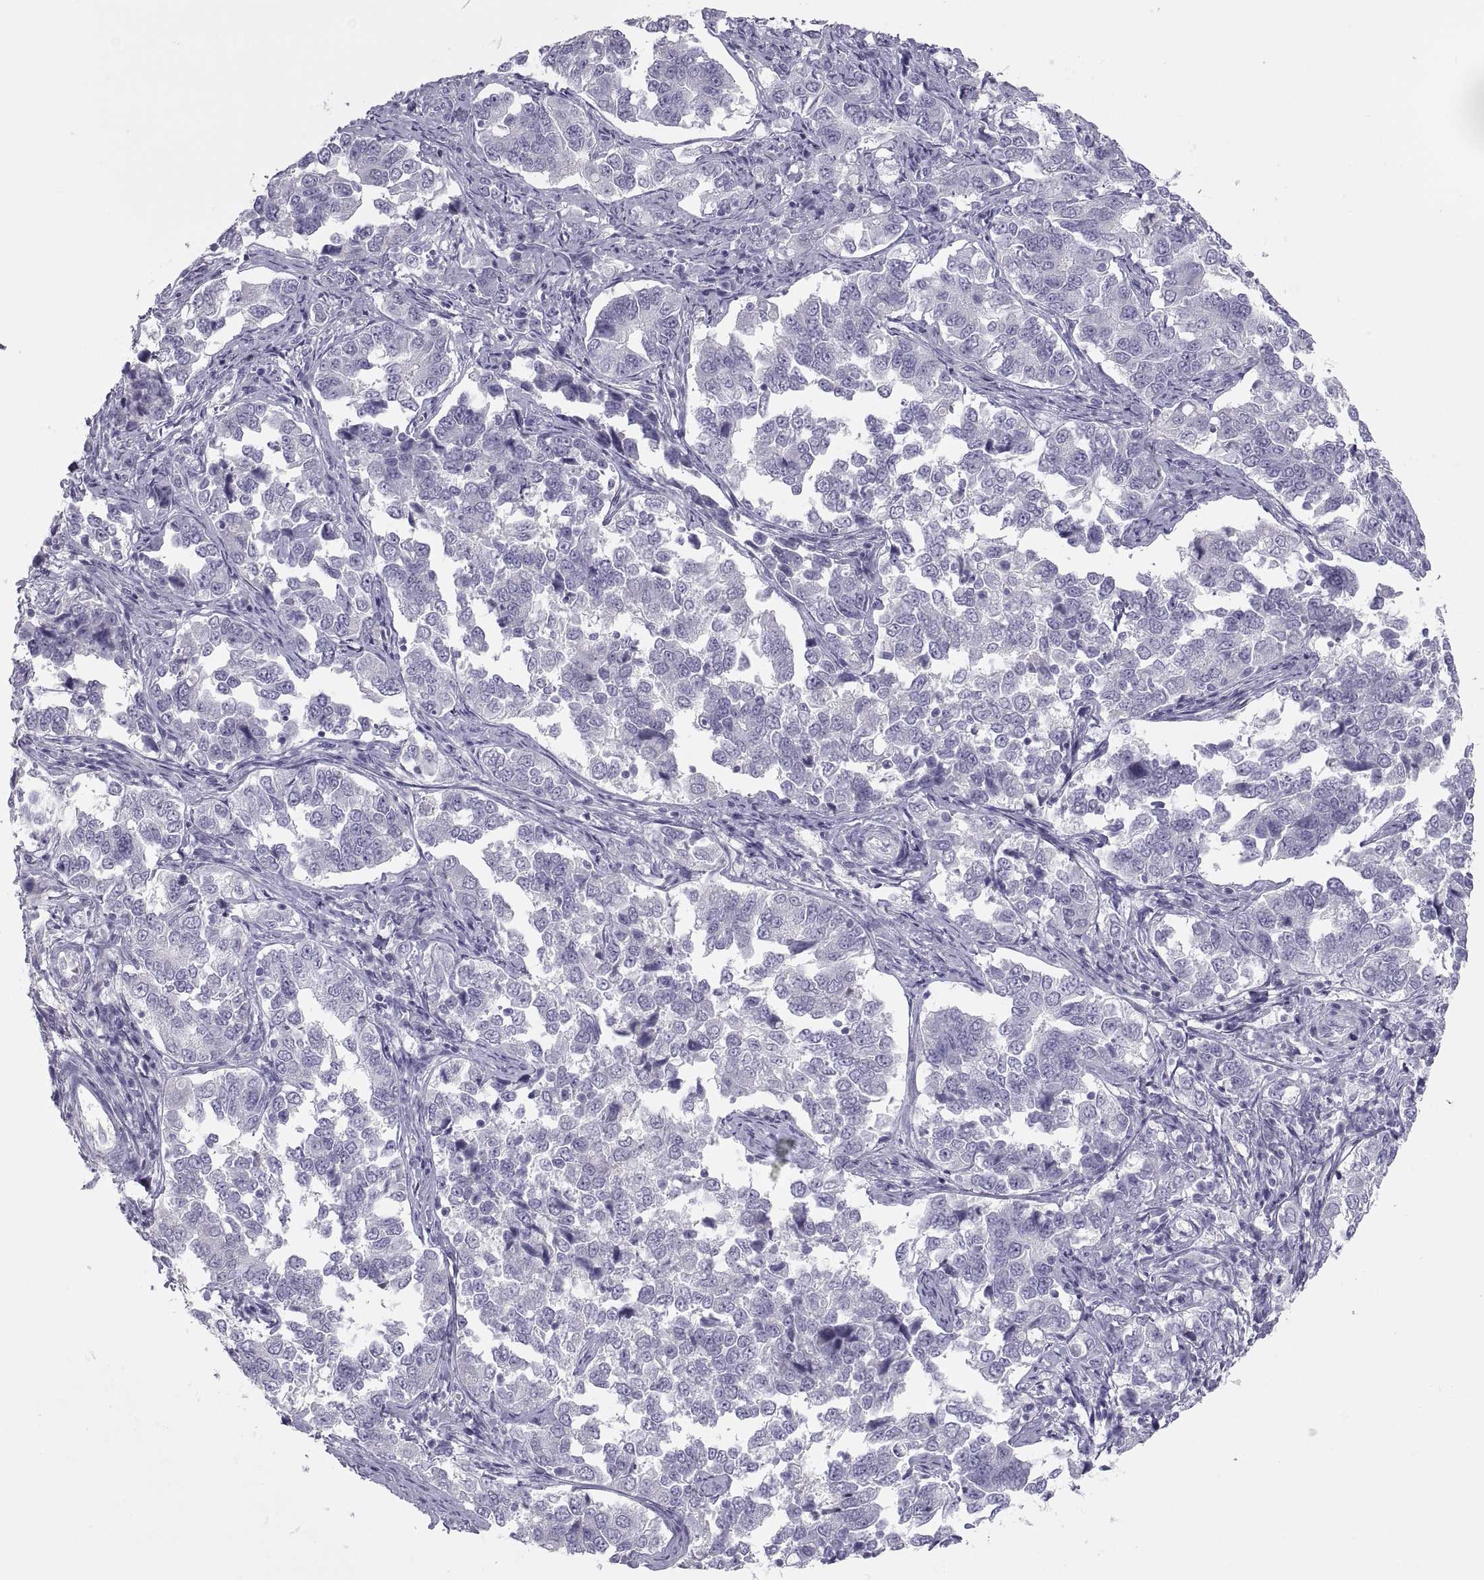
{"staining": {"intensity": "negative", "quantity": "none", "location": "none"}, "tissue": "endometrial cancer", "cell_type": "Tumor cells", "image_type": "cancer", "snomed": [{"axis": "morphology", "description": "Adenocarcinoma, NOS"}, {"axis": "topography", "description": "Endometrium"}], "caption": "Photomicrograph shows no significant protein staining in tumor cells of endometrial cancer. The staining is performed using DAB brown chromogen with nuclei counter-stained in using hematoxylin.", "gene": "MAGEB2", "patient": {"sex": "female", "age": 43}}